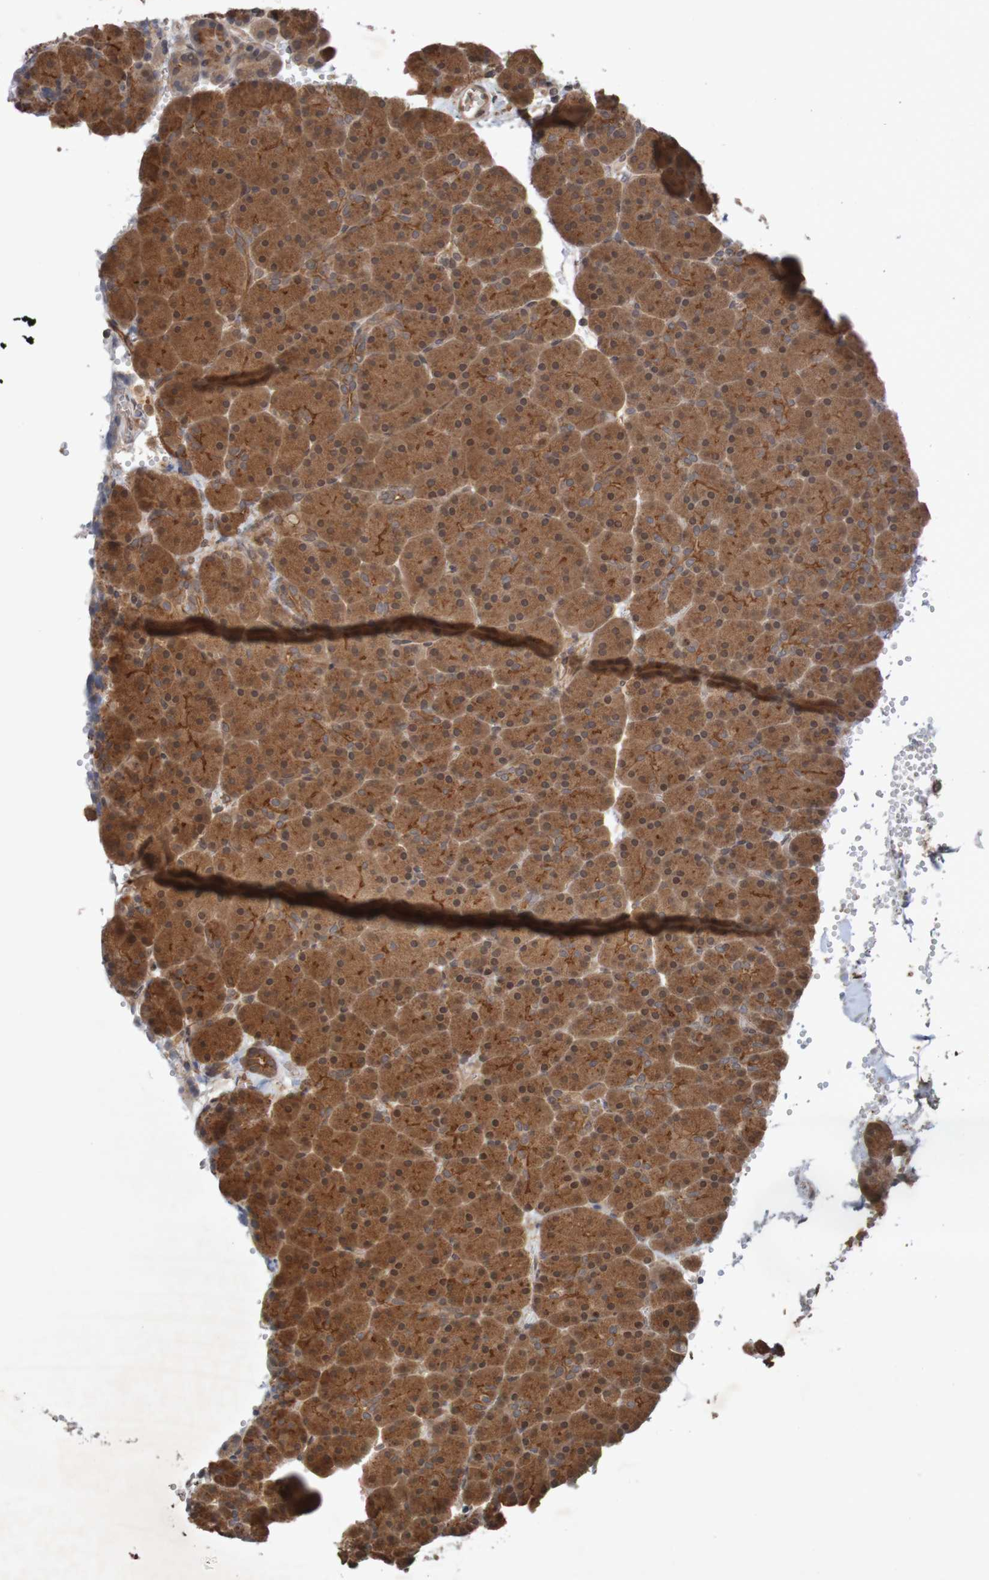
{"staining": {"intensity": "strong", "quantity": ">75%", "location": "cytoplasmic/membranous"}, "tissue": "pancreas", "cell_type": "Exocrine glandular cells", "image_type": "normal", "snomed": [{"axis": "morphology", "description": "Normal tissue, NOS"}, {"axis": "topography", "description": "Pancreas"}], "caption": "Brown immunohistochemical staining in normal pancreas shows strong cytoplasmic/membranous staining in approximately >75% of exocrine glandular cells.", "gene": "ARHGEF11", "patient": {"sex": "female", "age": 35}}